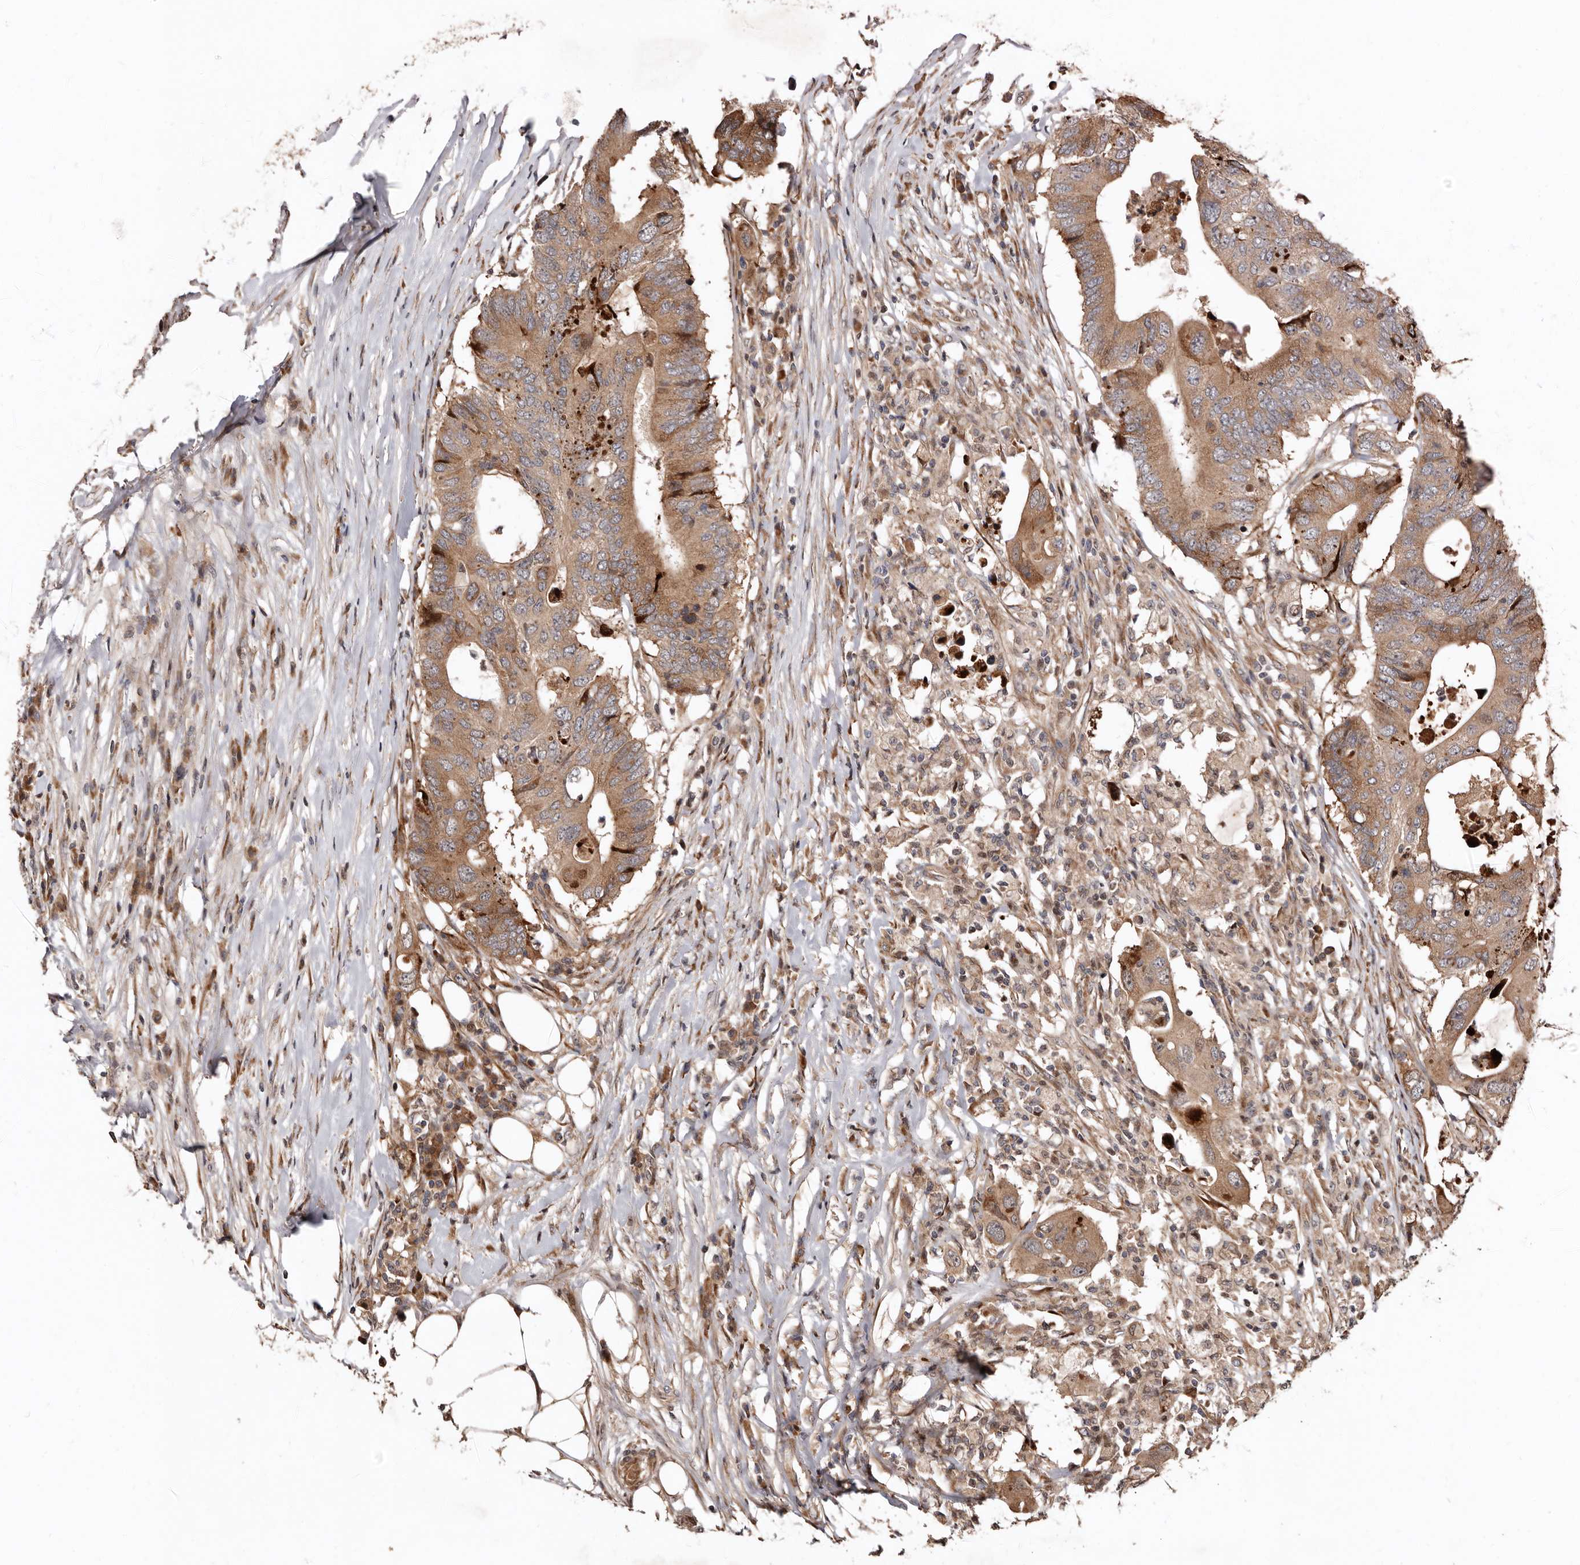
{"staining": {"intensity": "moderate", "quantity": ">75%", "location": "cytoplasmic/membranous"}, "tissue": "colorectal cancer", "cell_type": "Tumor cells", "image_type": "cancer", "snomed": [{"axis": "morphology", "description": "Adenocarcinoma, NOS"}, {"axis": "topography", "description": "Colon"}], "caption": "This is a histology image of immunohistochemistry staining of colorectal adenocarcinoma, which shows moderate expression in the cytoplasmic/membranous of tumor cells.", "gene": "WEE2", "patient": {"sex": "male", "age": 71}}